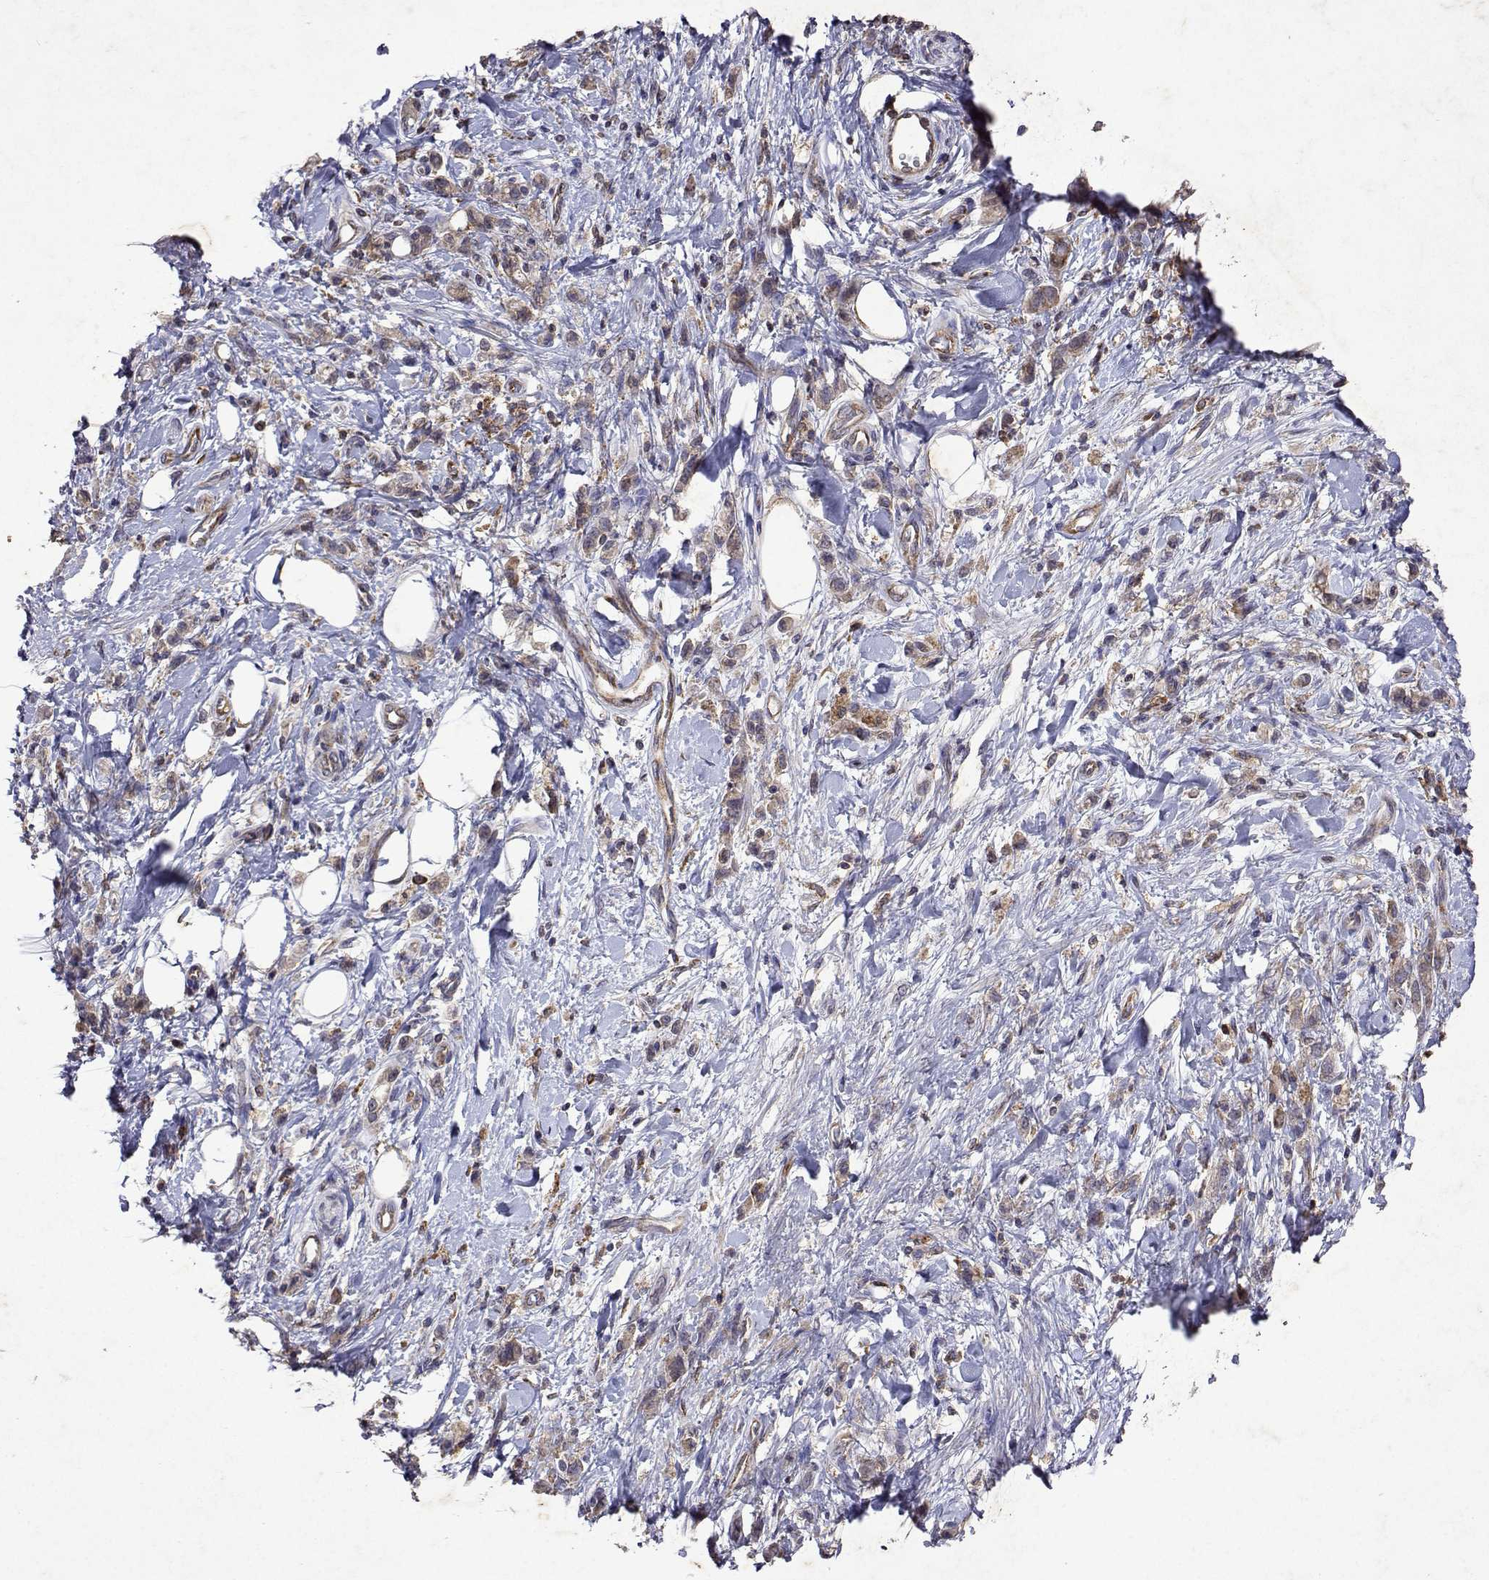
{"staining": {"intensity": "weak", "quantity": ">75%", "location": "cytoplasmic/membranous"}, "tissue": "stomach cancer", "cell_type": "Tumor cells", "image_type": "cancer", "snomed": [{"axis": "morphology", "description": "Adenocarcinoma, NOS"}, {"axis": "topography", "description": "Stomach"}], "caption": "There is low levels of weak cytoplasmic/membranous expression in tumor cells of stomach cancer (adenocarcinoma), as demonstrated by immunohistochemical staining (brown color).", "gene": "TARBP2", "patient": {"sex": "male", "age": 77}}